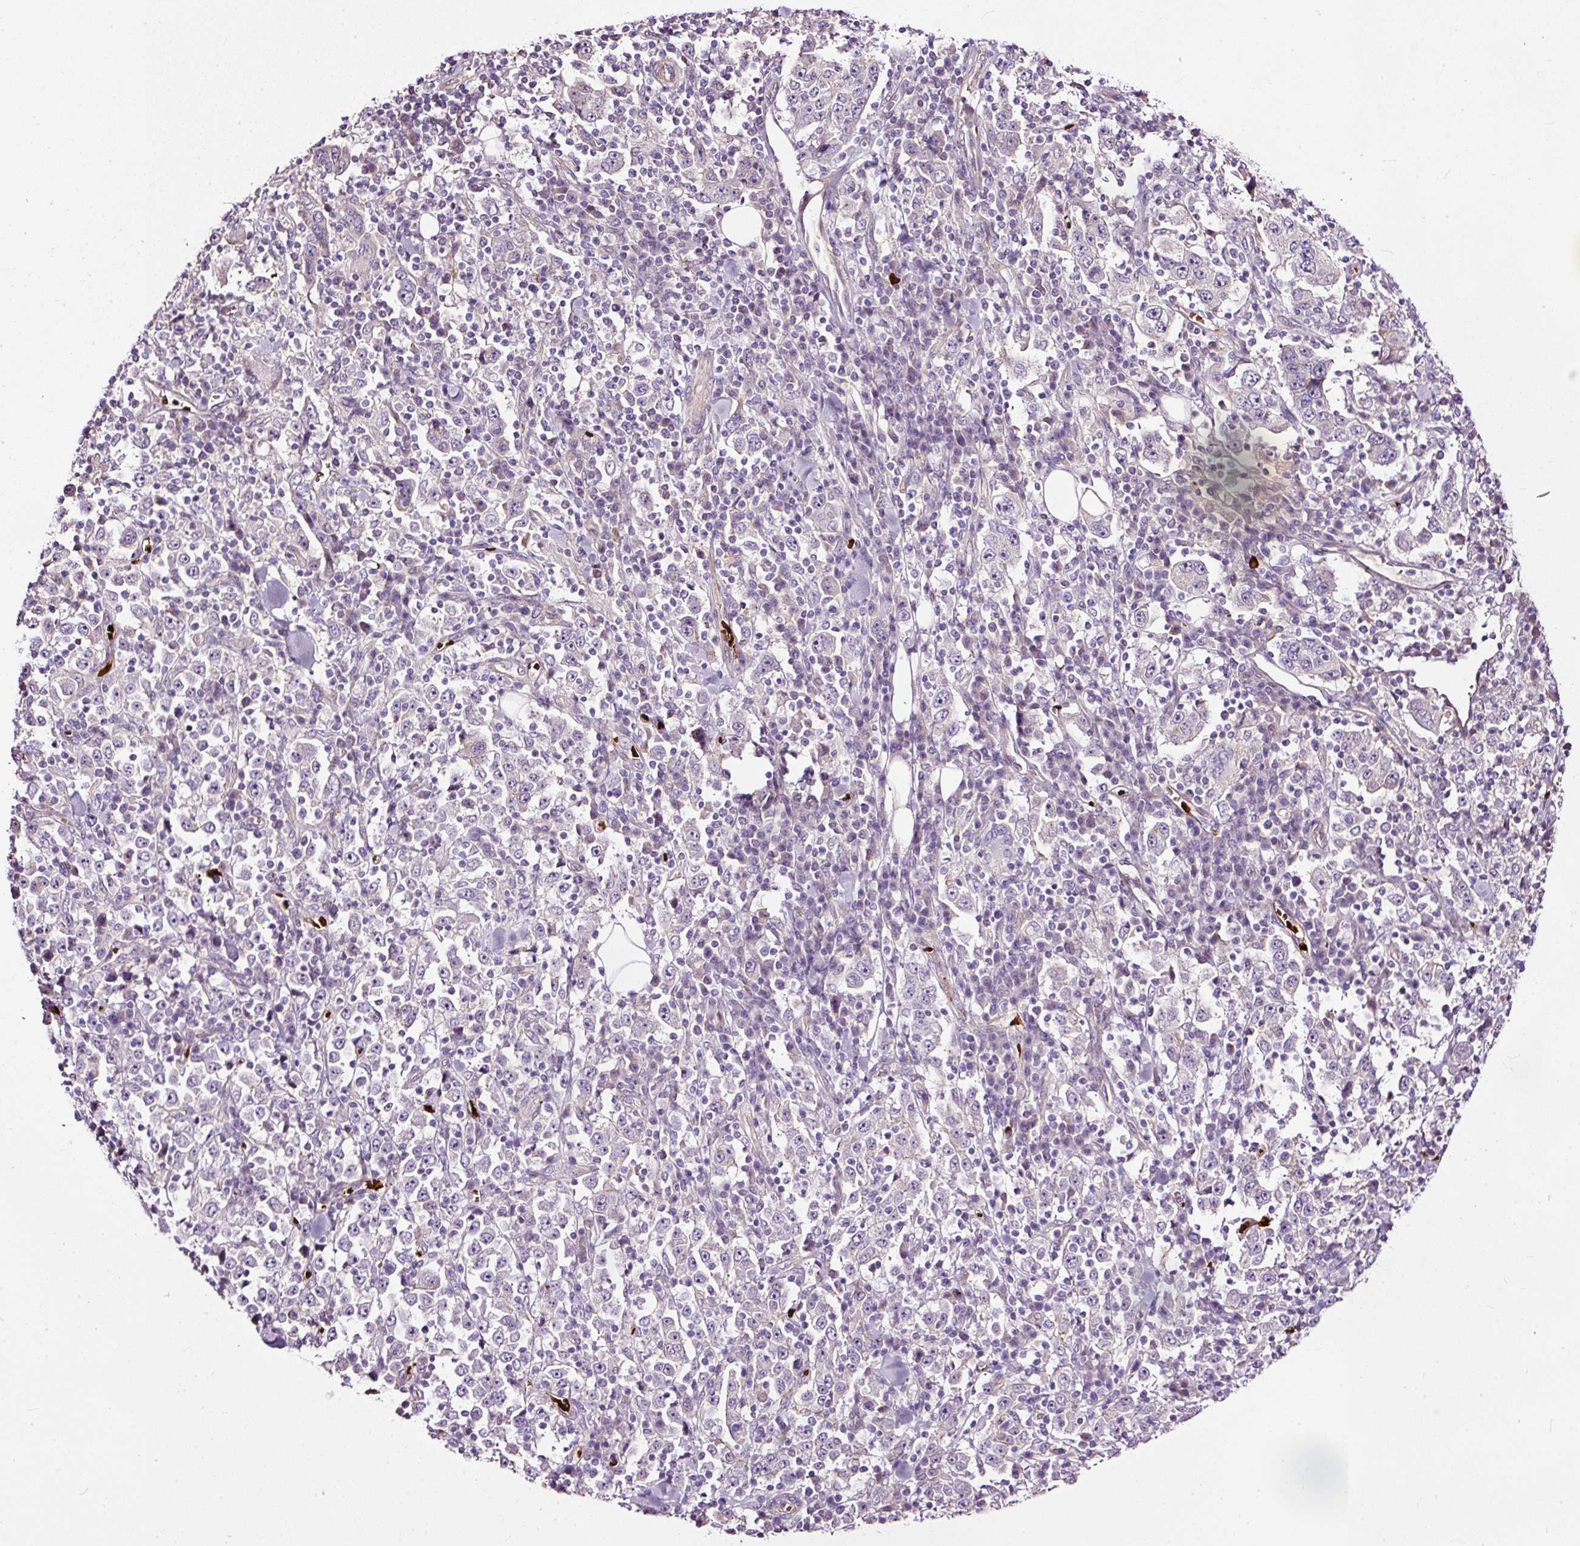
{"staining": {"intensity": "negative", "quantity": "none", "location": "none"}, "tissue": "stomach cancer", "cell_type": "Tumor cells", "image_type": "cancer", "snomed": [{"axis": "morphology", "description": "Normal tissue, NOS"}, {"axis": "morphology", "description": "Adenocarcinoma, NOS"}, {"axis": "topography", "description": "Stomach, upper"}, {"axis": "topography", "description": "Stomach"}], "caption": "Immunohistochemistry (IHC) of human stomach adenocarcinoma shows no positivity in tumor cells. (Immunohistochemistry, brightfield microscopy, high magnification).", "gene": "USHBP1", "patient": {"sex": "male", "age": 59}}